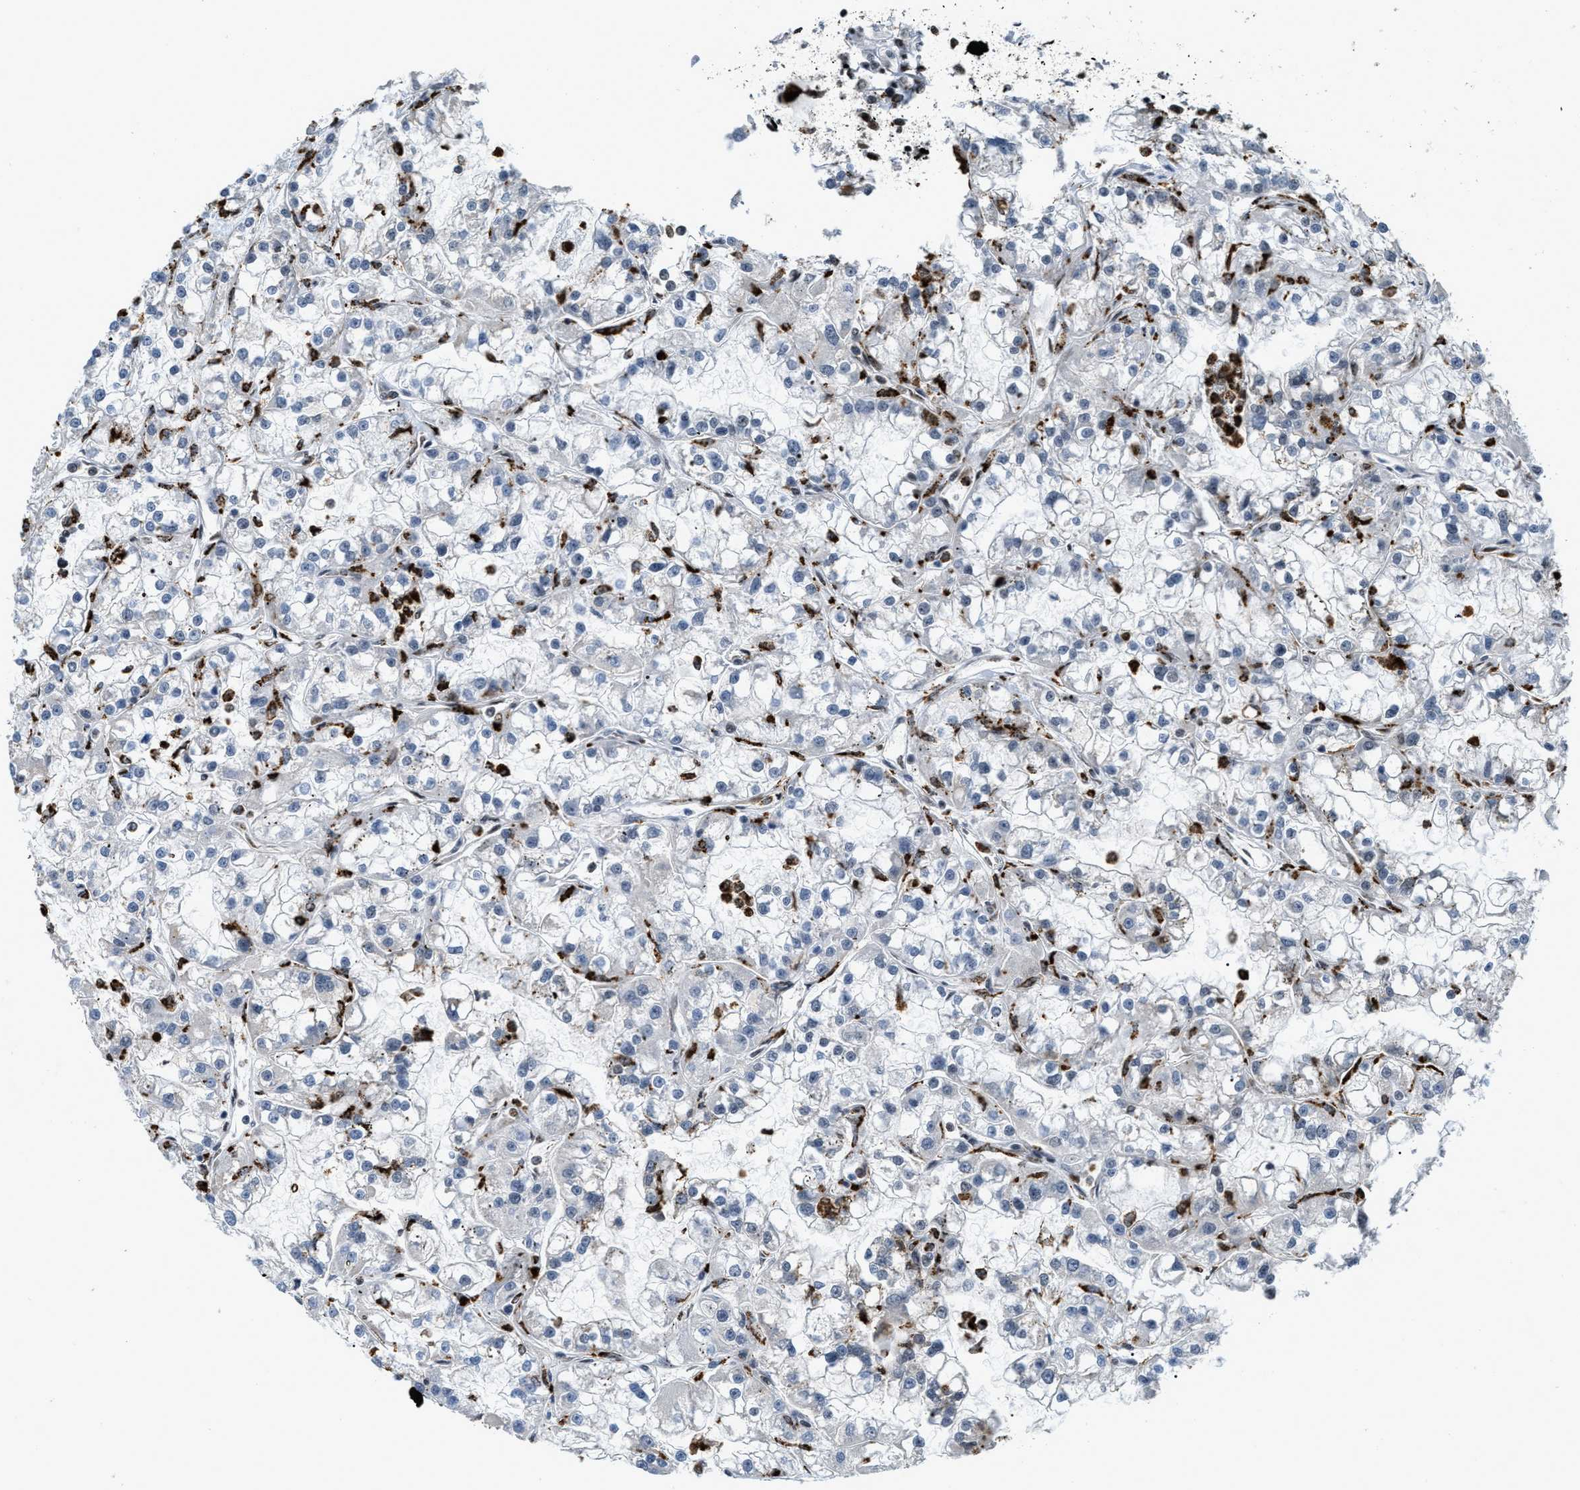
{"staining": {"intensity": "negative", "quantity": "none", "location": "none"}, "tissue": "renal cancer", "cell_type": "Tumor cells", "image_type": "cancer", "snomed": [{"axis": "morphology", "description": "Adenocarcinoma, NOS"}, {"axis": "topography", "description": "Kidney"}], "caption": "Renal cancer (adenocarcinoma) was stained to show a protein in brown. There is no significant expression in tumor cells. Brightfield microscopy of IHC stained with DAB (brown) and hematoxylin (blue), captured at high magnification.", "gene": "NUMA1", "patient": {"sex": "female", "age": 52}}